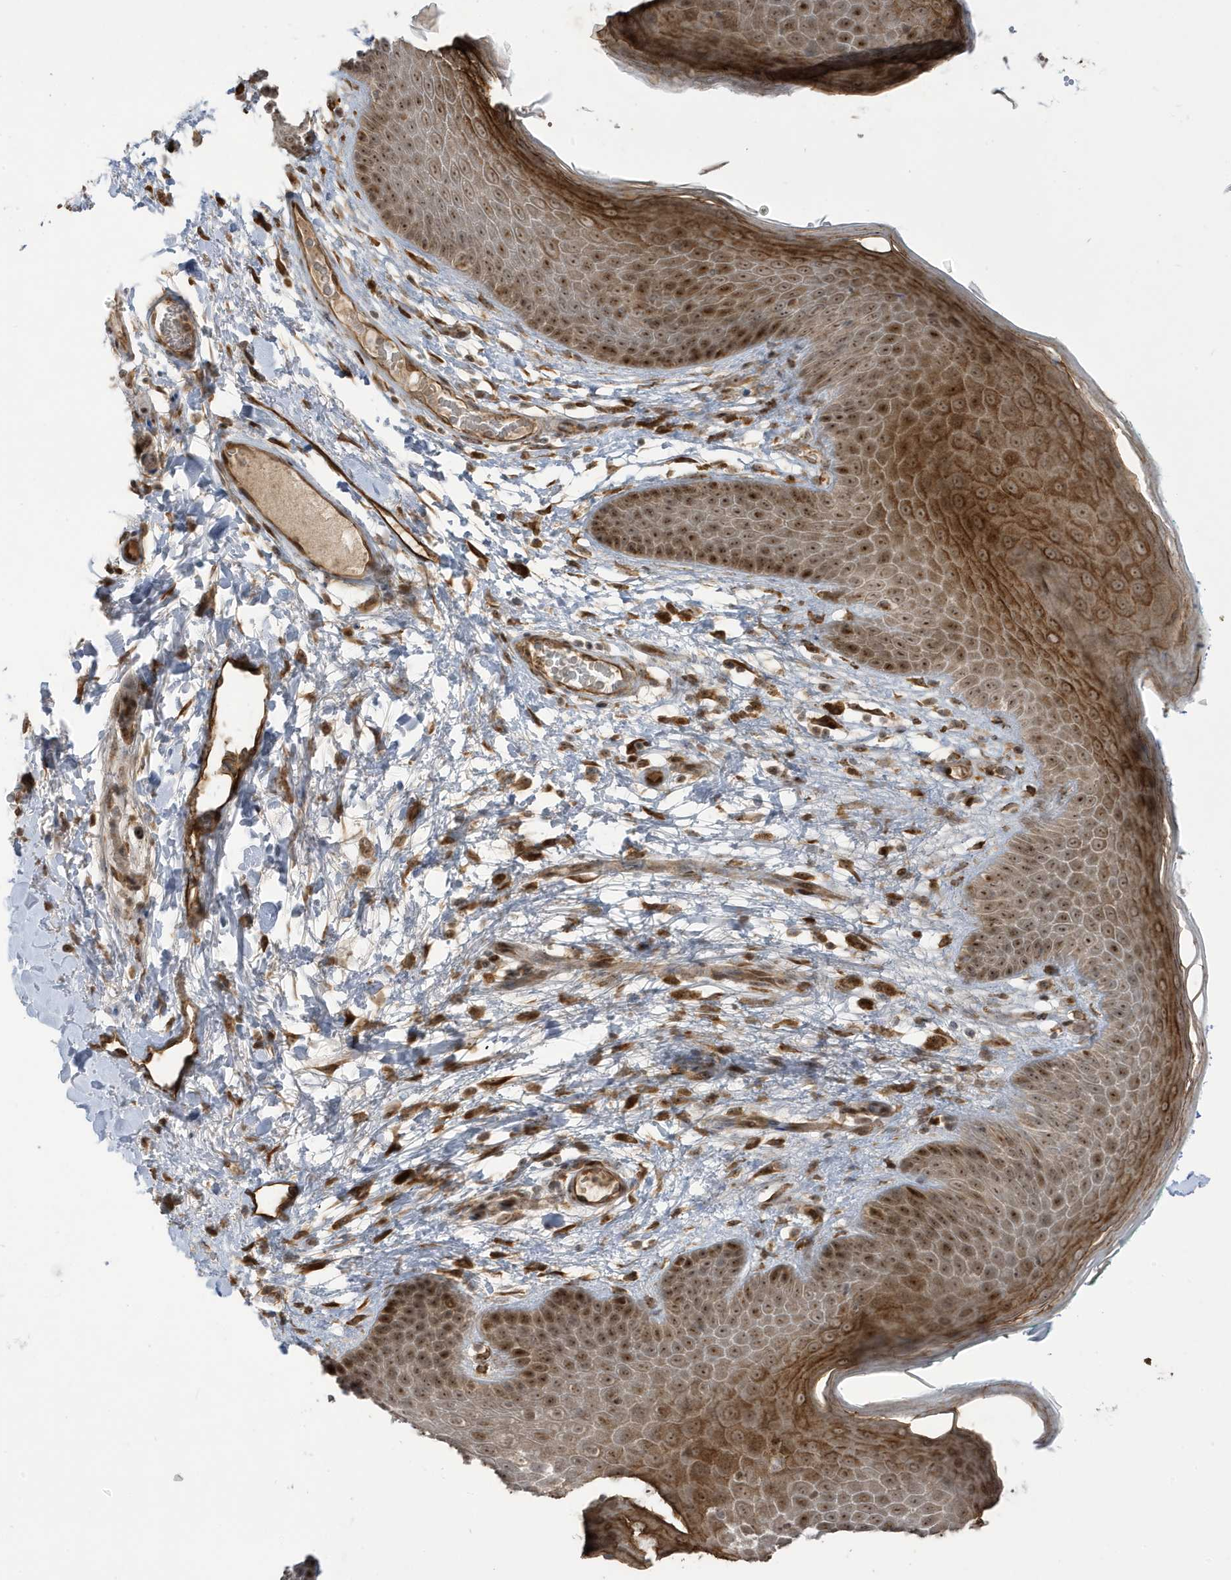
{"staining": {"intensity": "moderate", "quantity": ">75%", "location": "cytoplasmic/membranous,nuclear"}, "tissue": "skin", "cell_type": "Epidermal cells", "image_type": "normal", "snomed": [{"axis": "morphology", "description": "Normal tissue, NOS"}, {"axis": "topography", "description": "Anal"}], "caption": "The immunohistochemical stain labels moderate cytoplasmic/membranous,nuclear positivity in epidermal cells of benign skin. The staining was performed using DAB (3,3'-diaminobenzidine) to visualize the protein expression in brown, while the nuclei were stained in blue with hematoxylin (Magnification: 20x).", "gene": "ECM2", "patient": {"sex": "male", "age": 74}}